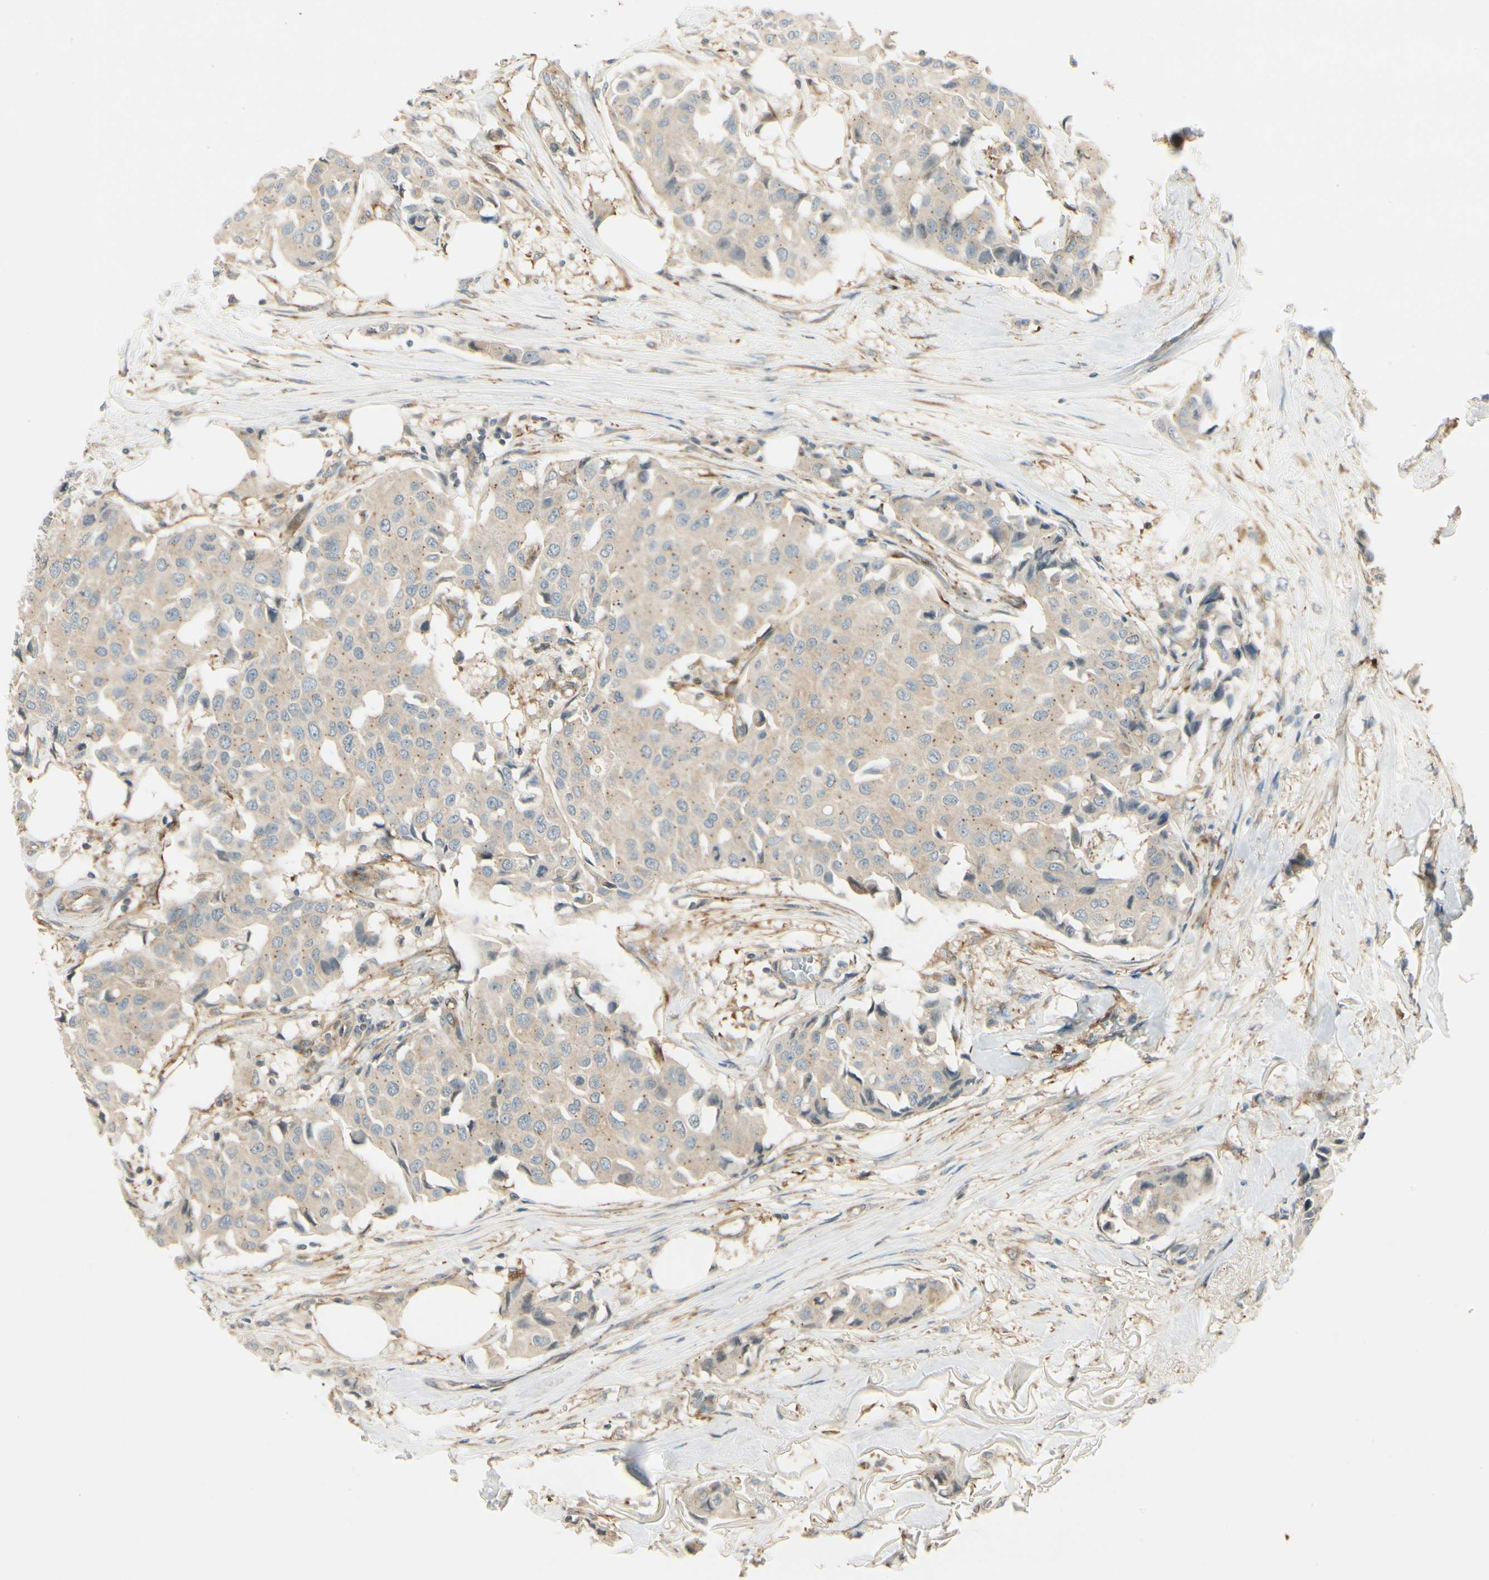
{"staining": {"intensity": "weak", "quantity": ">75%", "location": "cytoplasmic/membranous"}, "tissue": "breast cancer", "cell_type": "Tumor cells", "image_type": "cancer", "snomed": [{"axis": "morphology", "description": "Duct carcinoma"}, {"axis": "topography", "description": "Breast"}], "caption": "A micrograph of breast cancer stained for a protein demonstrates weak cytoplasmic/membranous brown staining in tumor cells. Nuclei are stained in blue.", "gene": "MANSC1", "patient": {"sex": "female", "age": 80}}